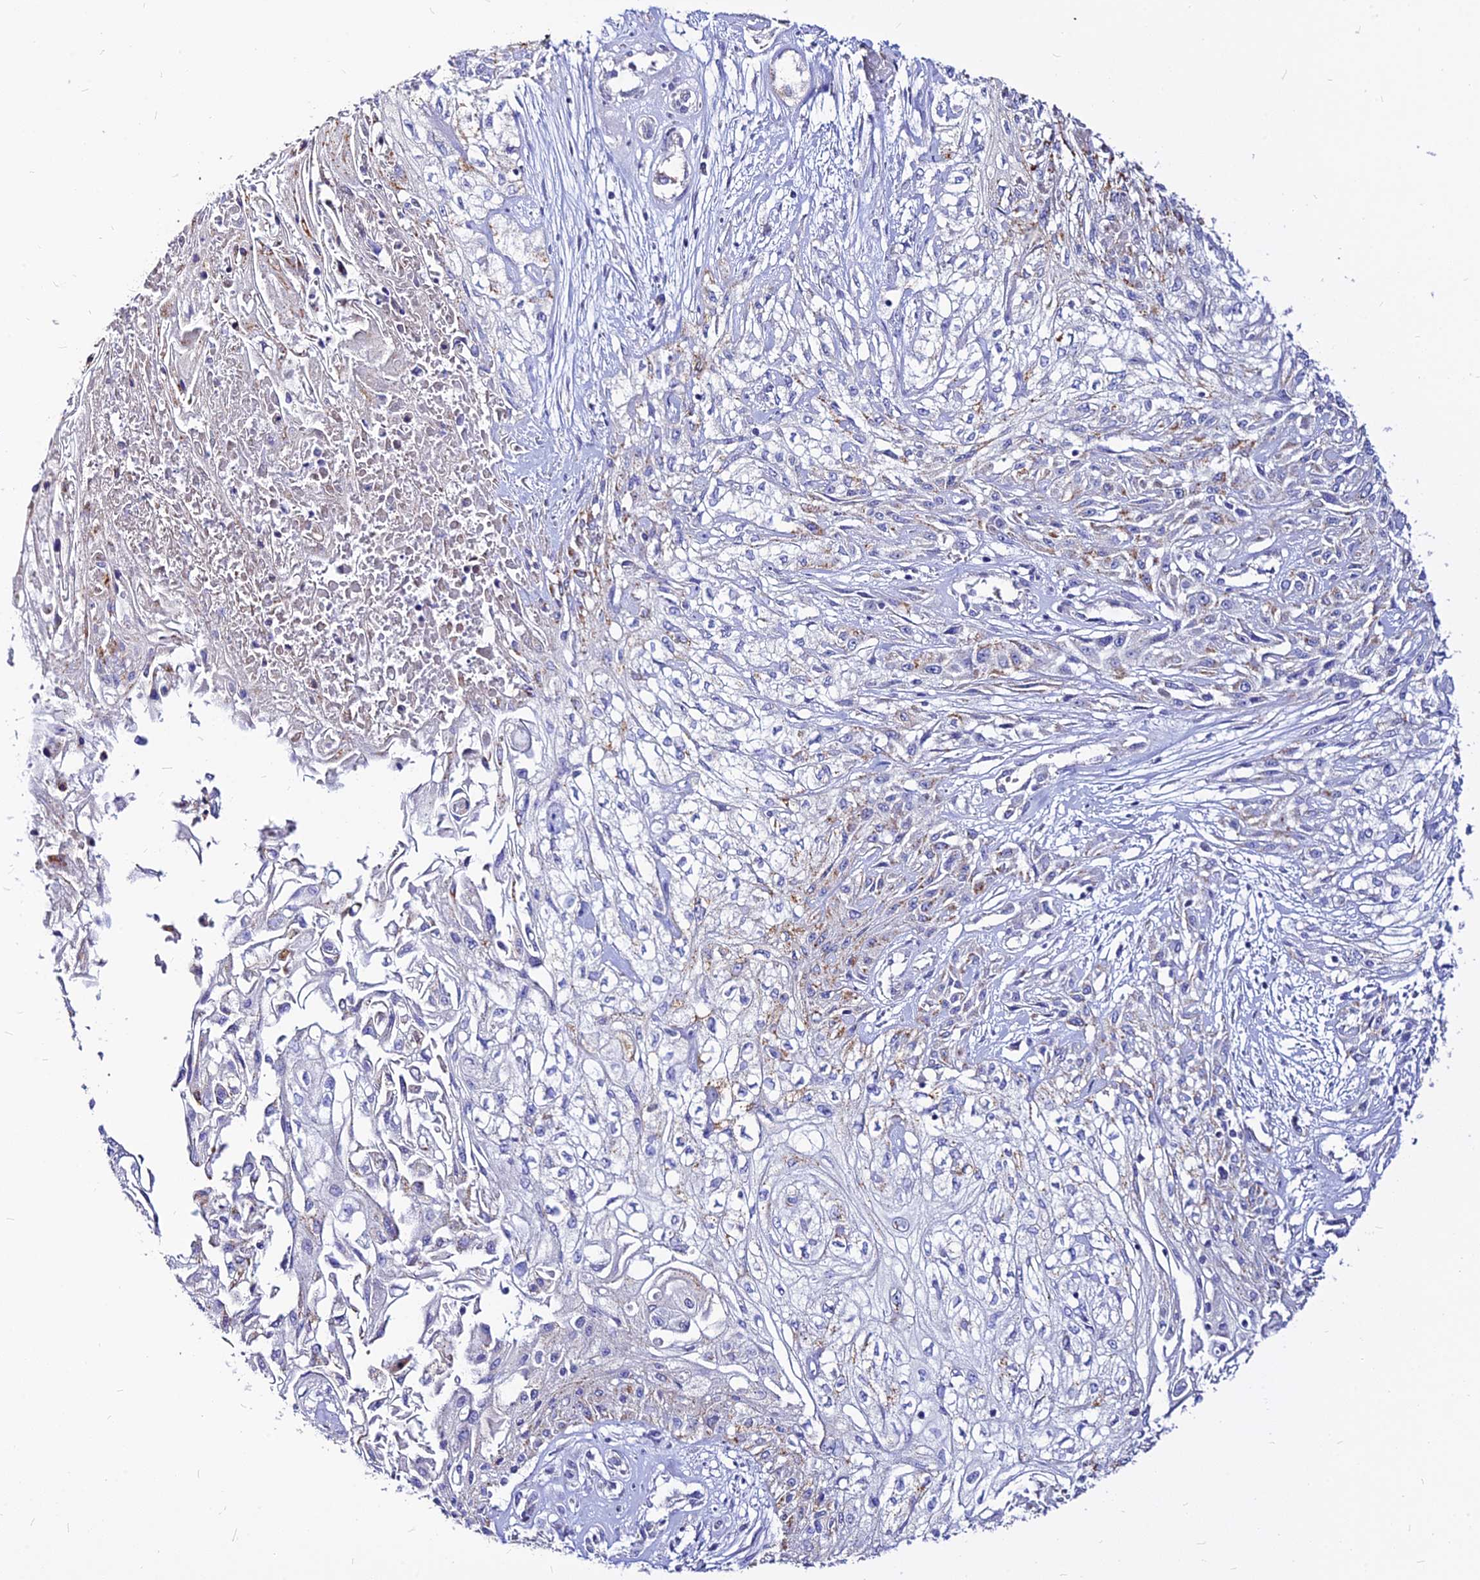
{"staining": {"intensity": "weak", "quantity": "<25%", "location": "cytoplasmic/membranous"}, "tissue": "skin cancer", "cell_type": "Tumor cells", "image_type": "cancer", "snomed": [{"axis": "morphology", "description": "Squamous cell carcinoma, NOS"}, {"axis": "morphology", "description": "Squamous cell carcinoma, metastatic, NOS"}, {"axis": "topography", "description": "Skin"}, {"axis": "topography", "description": "Lymph node"}], "caption": "Immunohistochemistry image of neoplastic tissue: skin cancer (metastatic squamous cell carcinoma) stained with DAB displays no significant protein positivity in tumor cells.", "gene": "CZIB", "patient": {"sex": "male", "age": 75}}